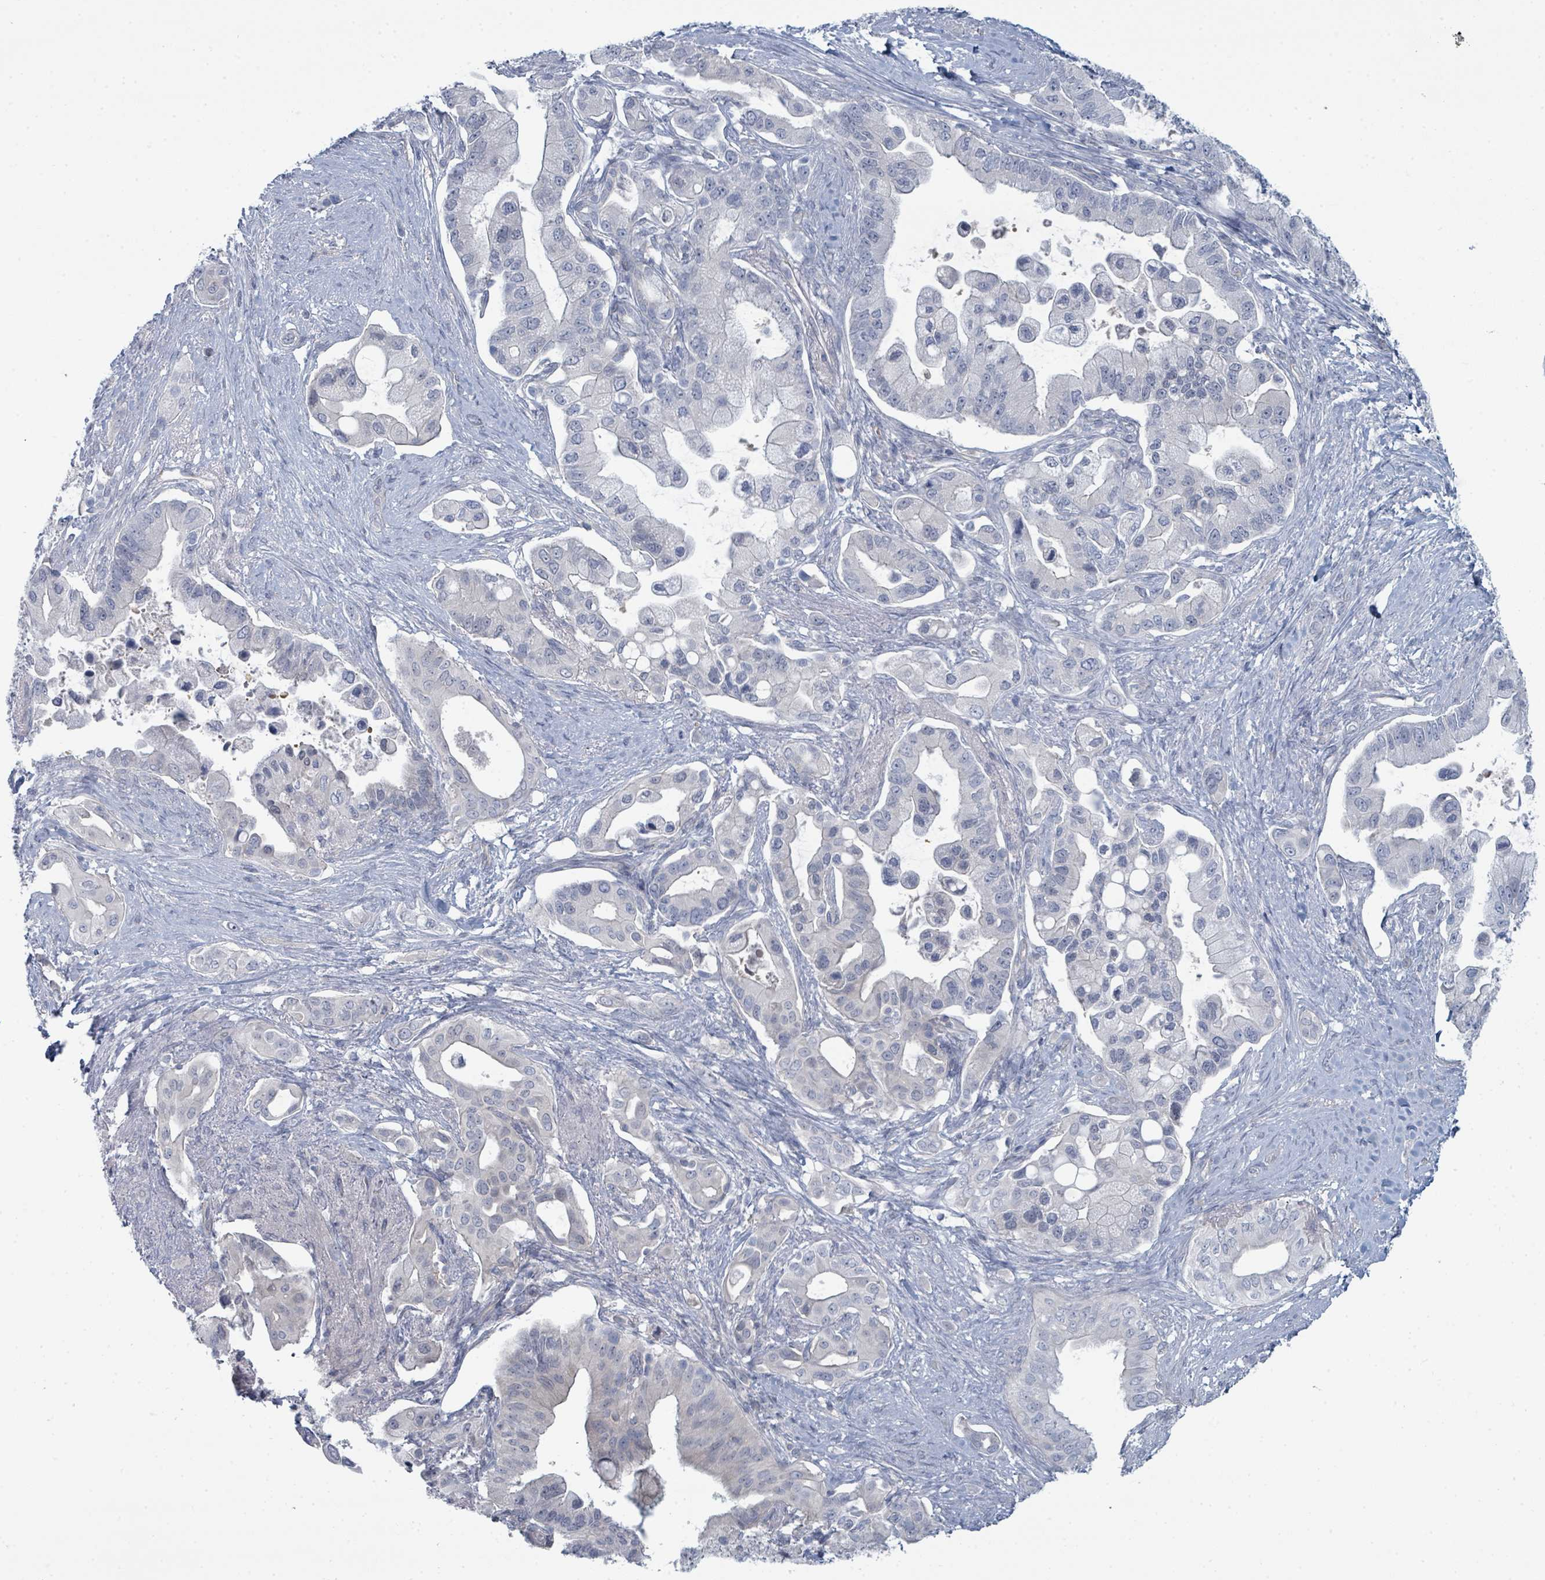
{"staining": {"intensity": "negative", "quantity": "none", "location": "none"}, "tissue": "pancreatic cancer", "cell_type": "Tumor cells", "image_type": "cancer", "snomed": [{"axis": "morphology", "description": "Adenocarcinoma, NOS"}, {"axis": "topography", "description": "Pancreas"}], "caption": "The image exhibits no staining of tumor cells in pancreatic cancer.", "gene": "SLC25A45", "patient": {"sex": "male", "age": 57}}